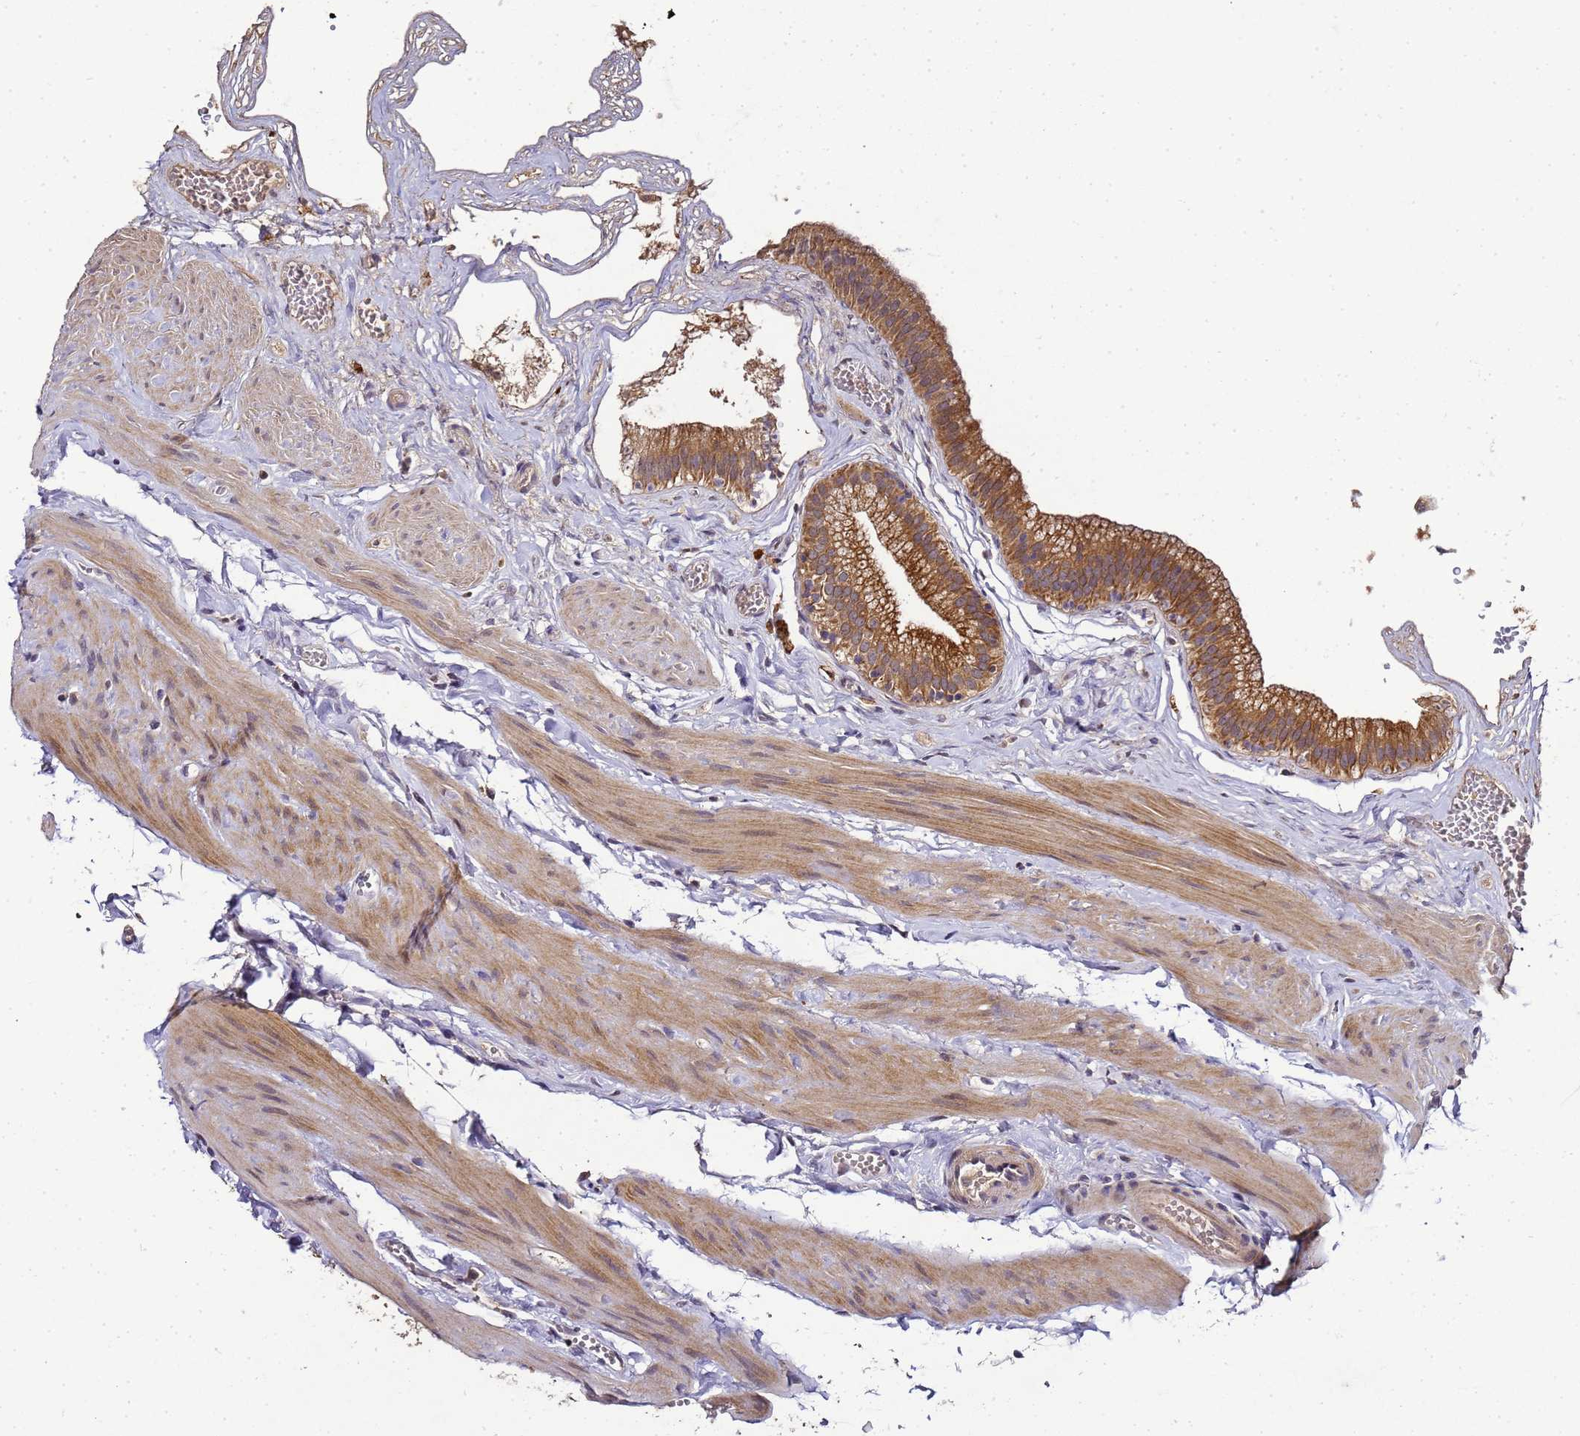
{"staining": {"intensity": "moderate", "quantity": ">75%", "location": "cytoplasmic/membranous,nuclear"}, "tissue": "gallbladder", "cell_type": "Glandular cells", "image_type": "normal", "snomed": [{"axis": "morphology", "description": "Normal tissue, NOS"}, {"axis": "topography", "description": "Gallbladder"}], "caption": "The image reveals a brown stain indicating the presence of a protein in the cytoplasmic/membranous,nuclear of glandular cells in gallbladder.", "gene": "LGI4", "patient": {"sex": "female", "age": 54}}